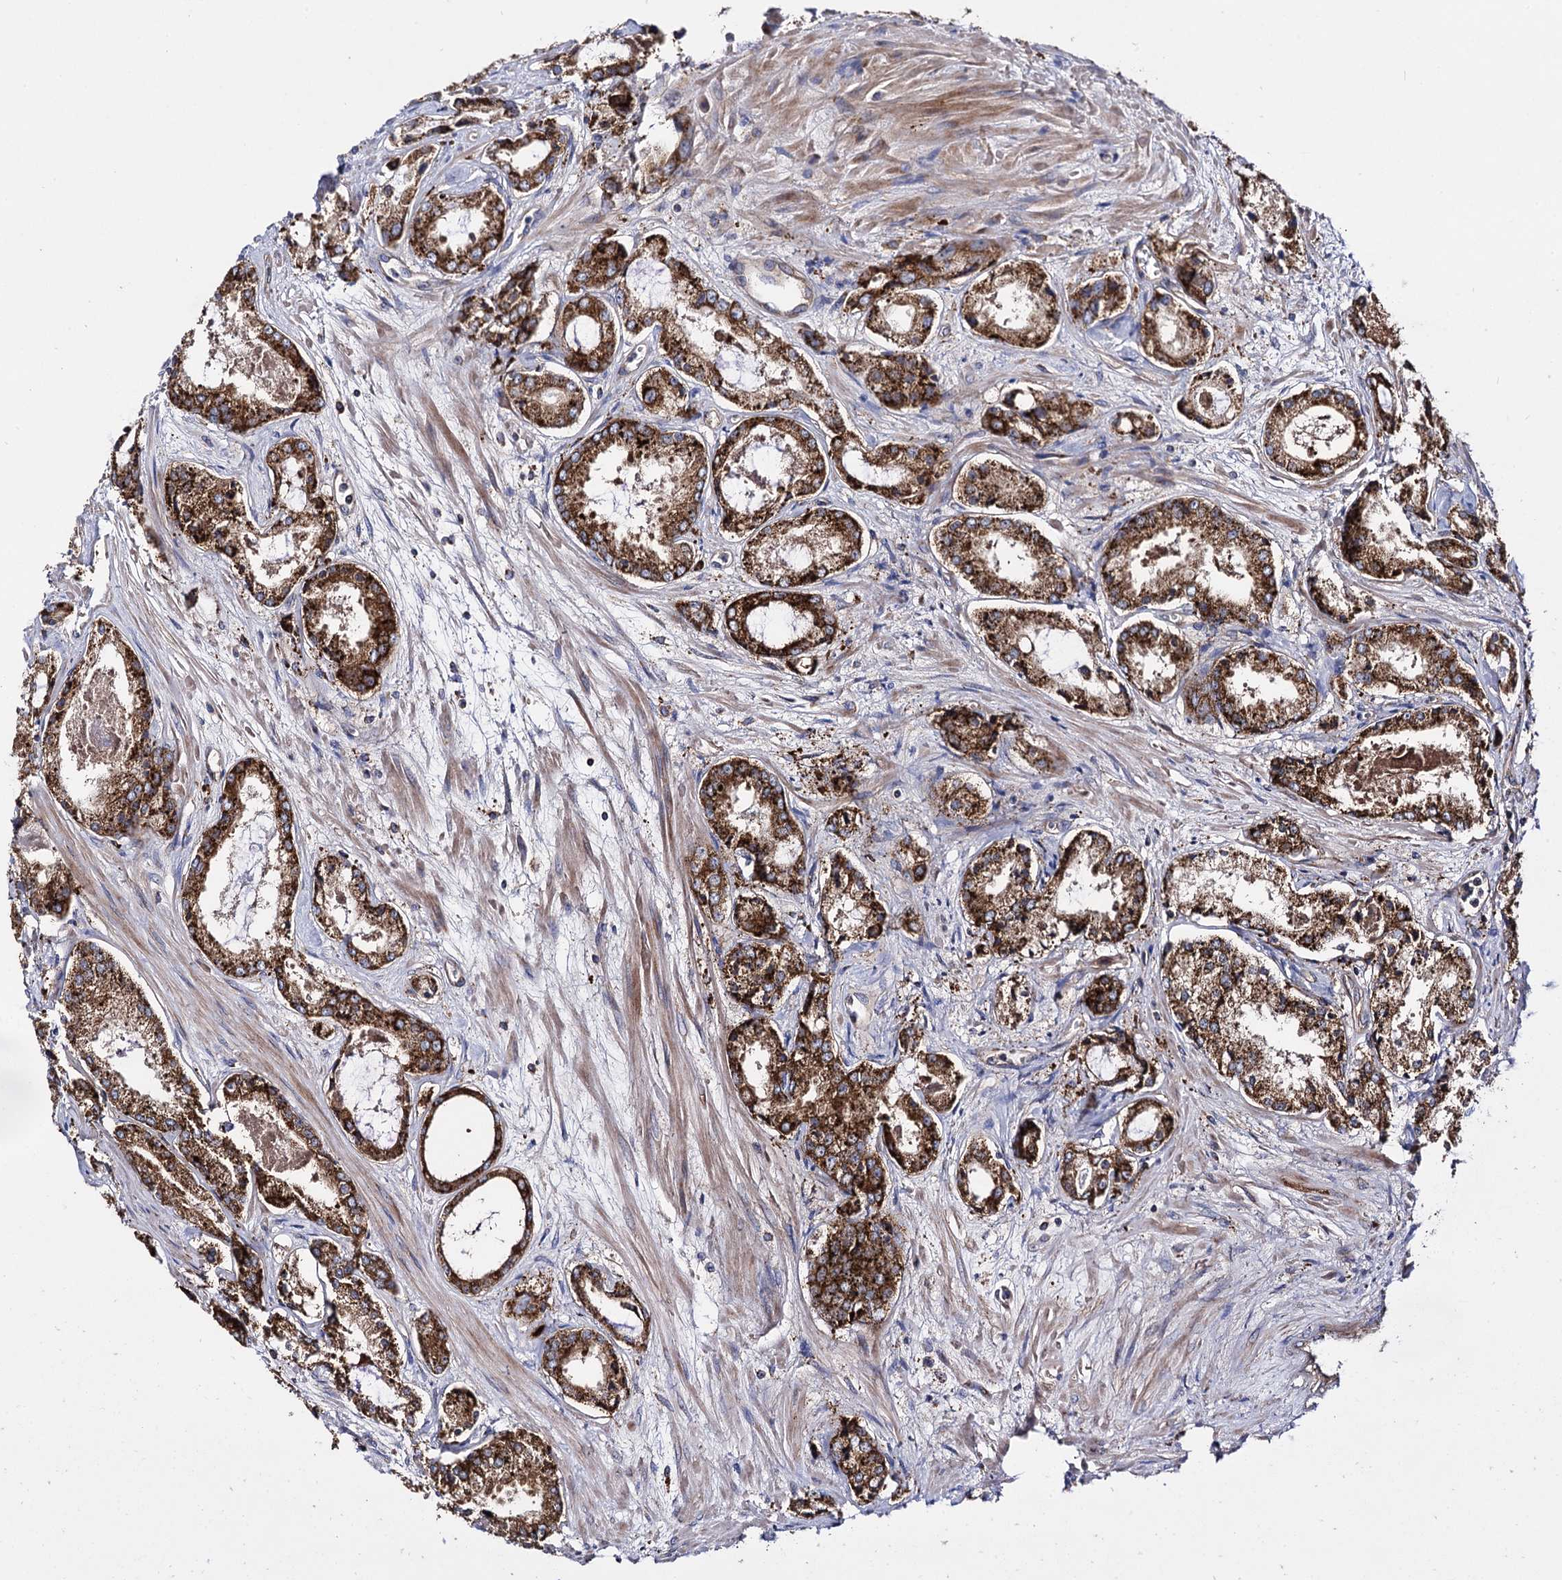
{"staining": {"intensity": "strong", "quantity": ">75%", "location": "cytoplasmic/membranous"}, "tissue": "prostate cancer", "cell_type": "Tumor cells", "image_type": "cancer", "snomed": [{"axis": "morphology", "description": "Adenocarcinoma, Low grade"}, {"axis": "topography", "description": "Prostate"}], "caption": "About >75% of tumor cells in human prostate low-grade adenocarcinoma show strong cytoplasmic/membranous protein staining as visualized by brown immunohistochemical staining.", "gene": "IQCH", "patient": {"sex": "male", "age": 68}}